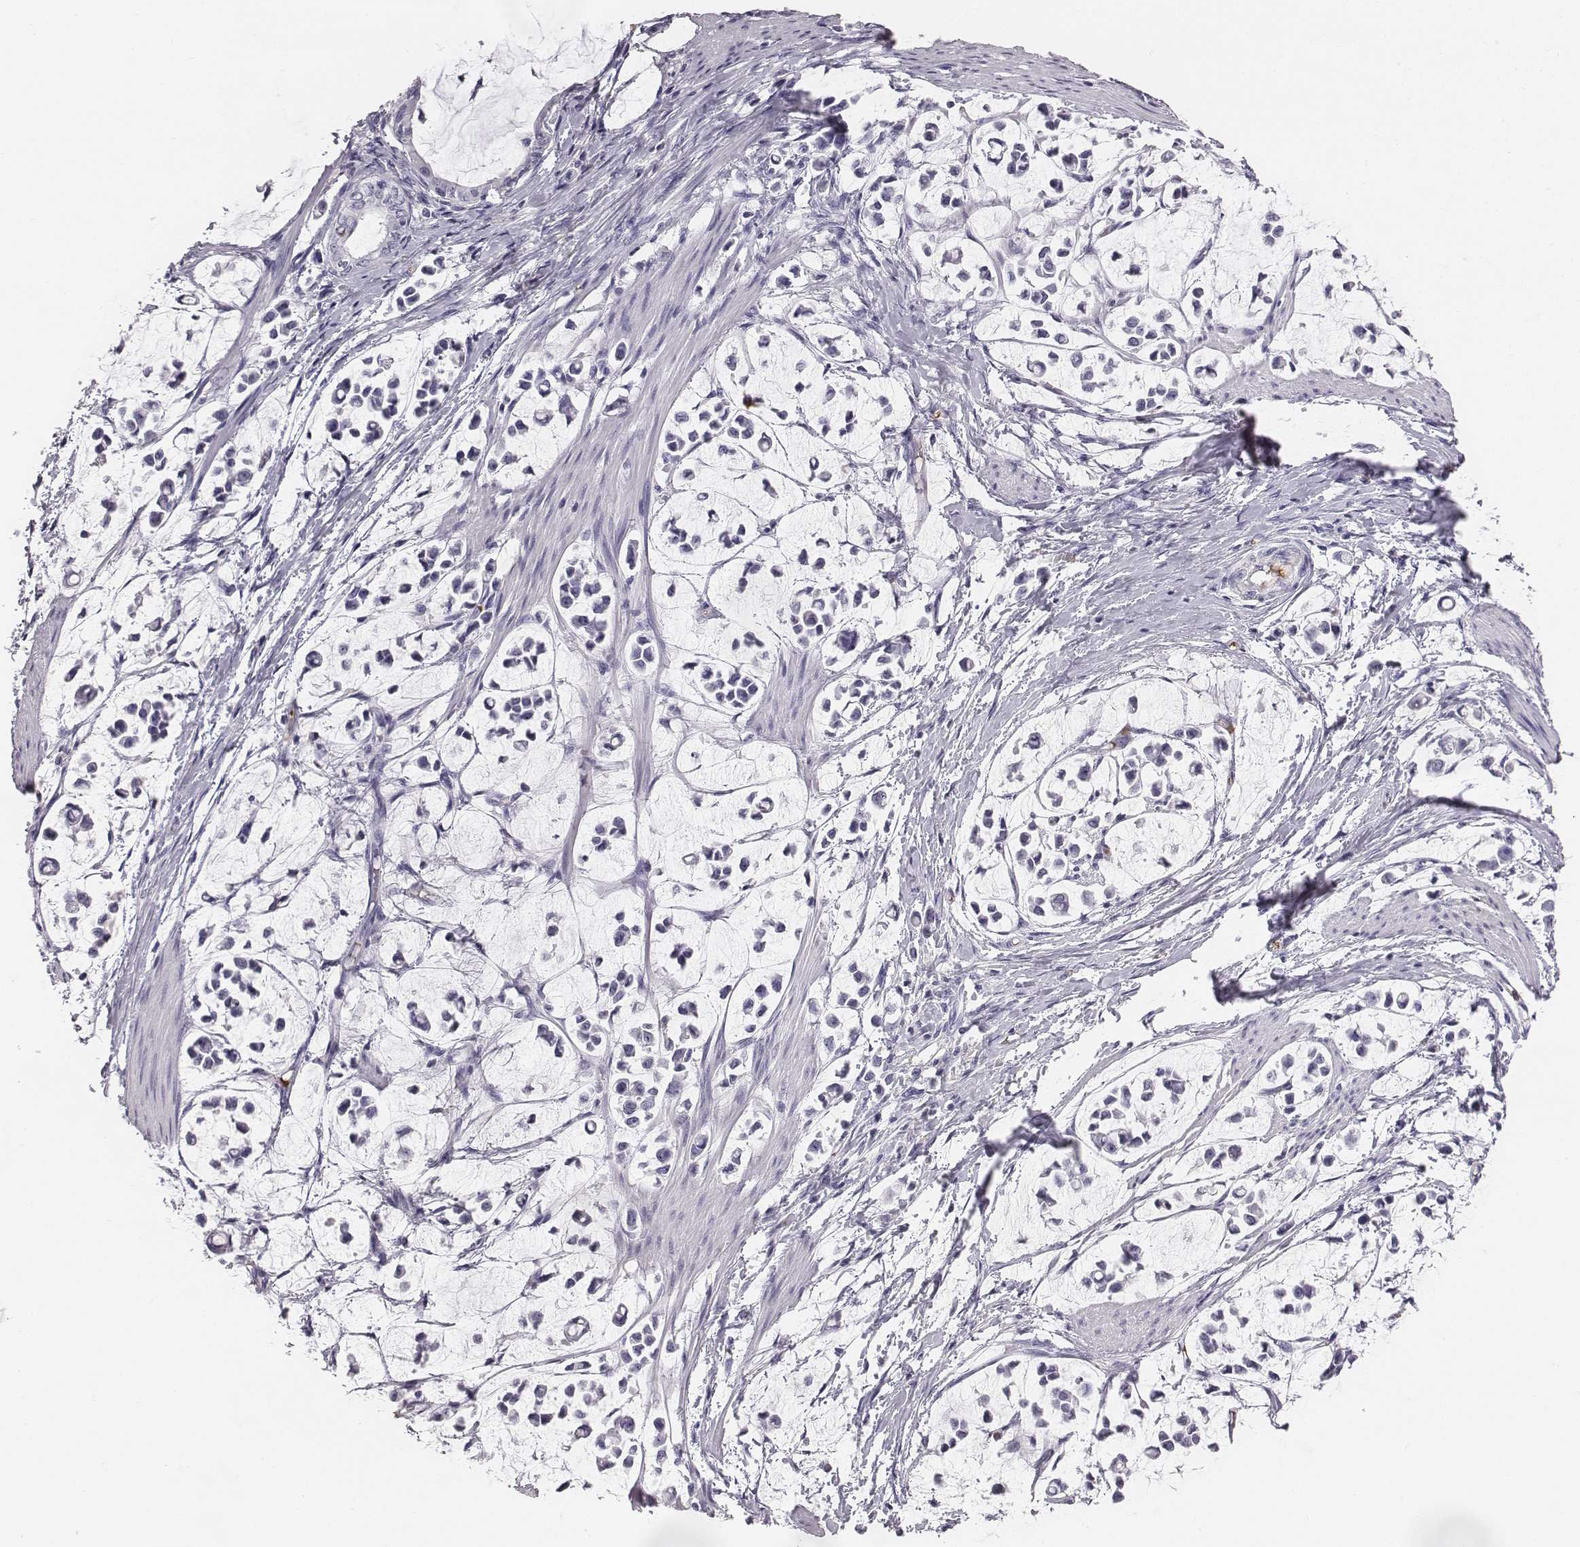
{"staining": {"intensity": "negative", "quantity": "none", "location": "none"}, "tissue": "stomach cancer", "cell_type": "Tumor cells", "image_type": "cancer", "snomed": [{"axis": "morphology", "description": "Adenocarcinoma, NOS"}, {"axis": "topography", "description": "Stomach"}], "caption": "This is an IHC photomicrograph of human stomach cancer (adenocarcinoma). There is no staining in tumor cells.", "gene": "HBZ", "patient": {"sex": "male", "age": 82}}